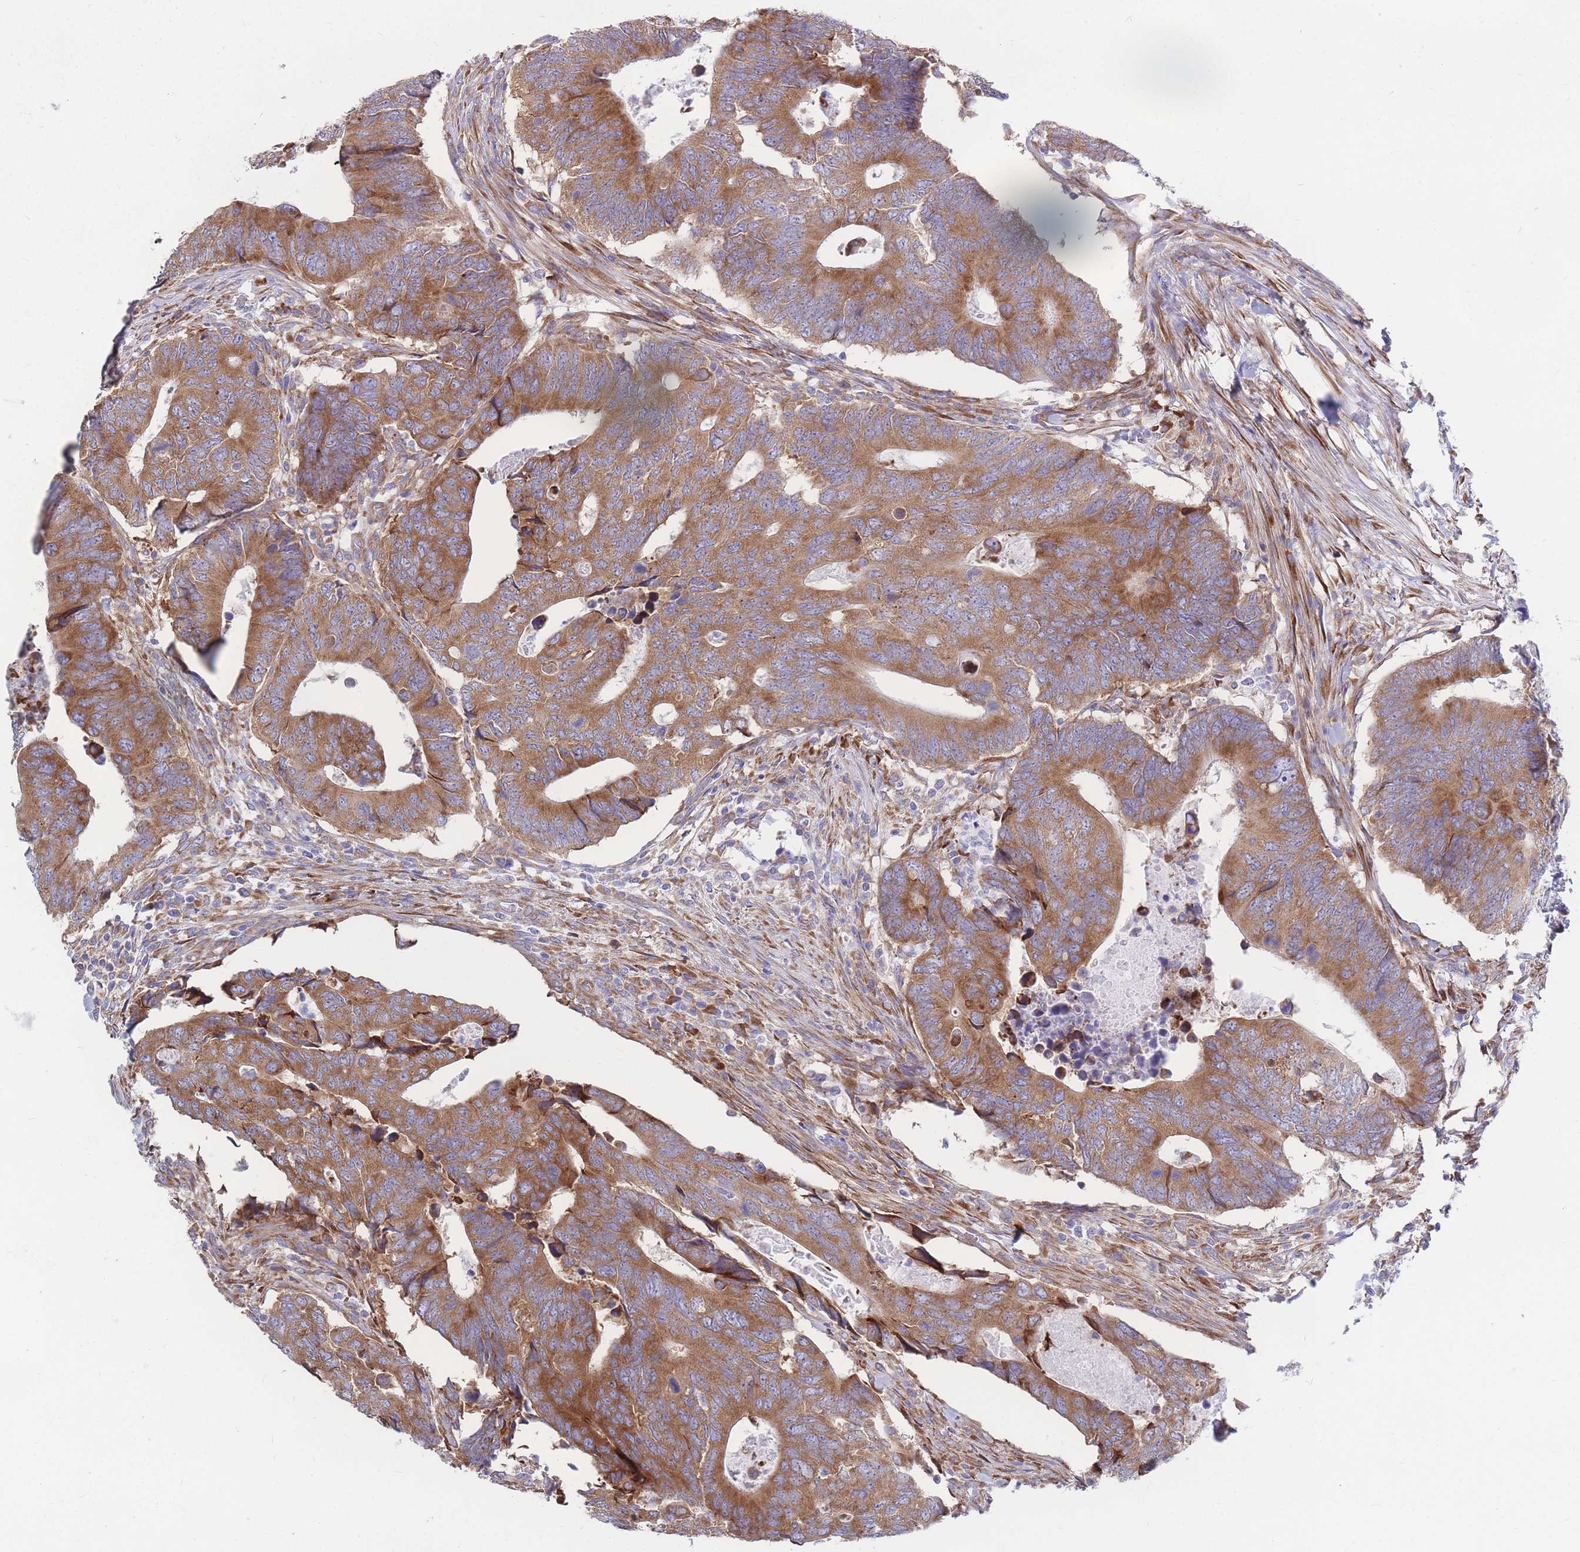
{"staining": {"intensity": "moderate", "quantity": ">75%", "location": "cytoplasmic/membranous"}, "tissue": "colorectal cancer", "cell_type": "Tumor cells", "image_type": "cancer", "snomed": [{"axis": "morphology", "description": "Adenocarcinoma, NOS"}, {"axis": "topography", "description": "Colon"}], "caption": "About >75% of tumor cells in colorectal adenocarcinoma exhibit moderate cytoplasmic/membranous protein staining as visualized by brown immunohistochemical staining.", "gene": "RPL8", "patient": {"sex": "male", "age": 87}}